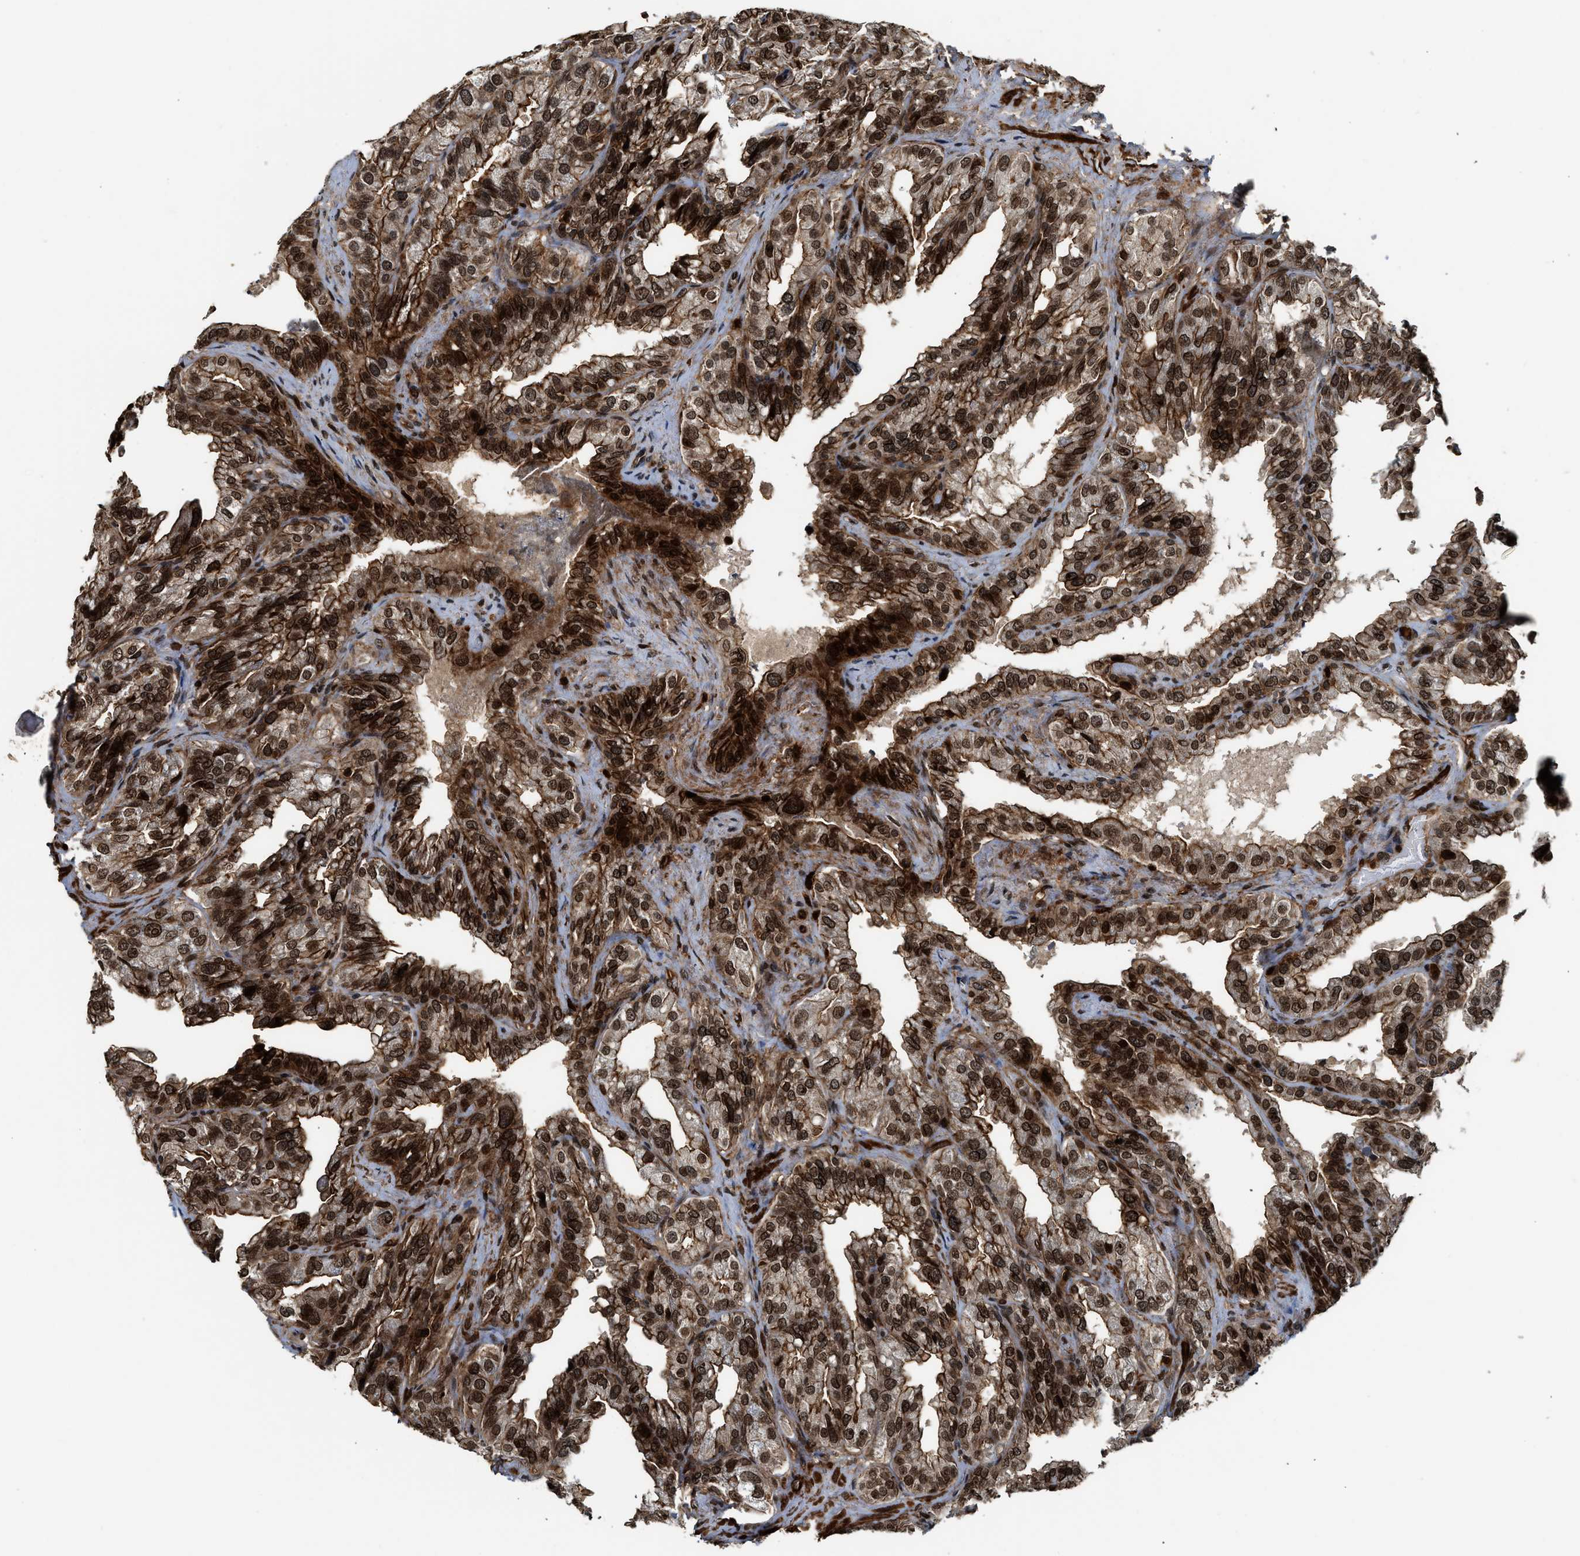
{"staining": {"intensity": "strong", "quantity": ">75%", "location": "cytoplasmic/membranous,nuclear"}, "tissue": "seminal vesicle", "cell_type": "Glandular cells", "image_type": "normal", "snomed": [{"axis": "morphology", "description": "Normal tissue, NOS"}, {"axis": "topography", "description": "Seminal veicle"}], "caption": "Protein analysis of normal seminal vesicle displays strong cytoplasmic/membranous,nuclear positivity in approximately >75% of glandular cells. (Stains: DAB (3,3'-diaminobenzidine) in brown, nuclei in blue, Microscopy: brightfield microscopy at high magnification).", "gene": "MDM2", "patient": {"sex": "male", "age": 68}}